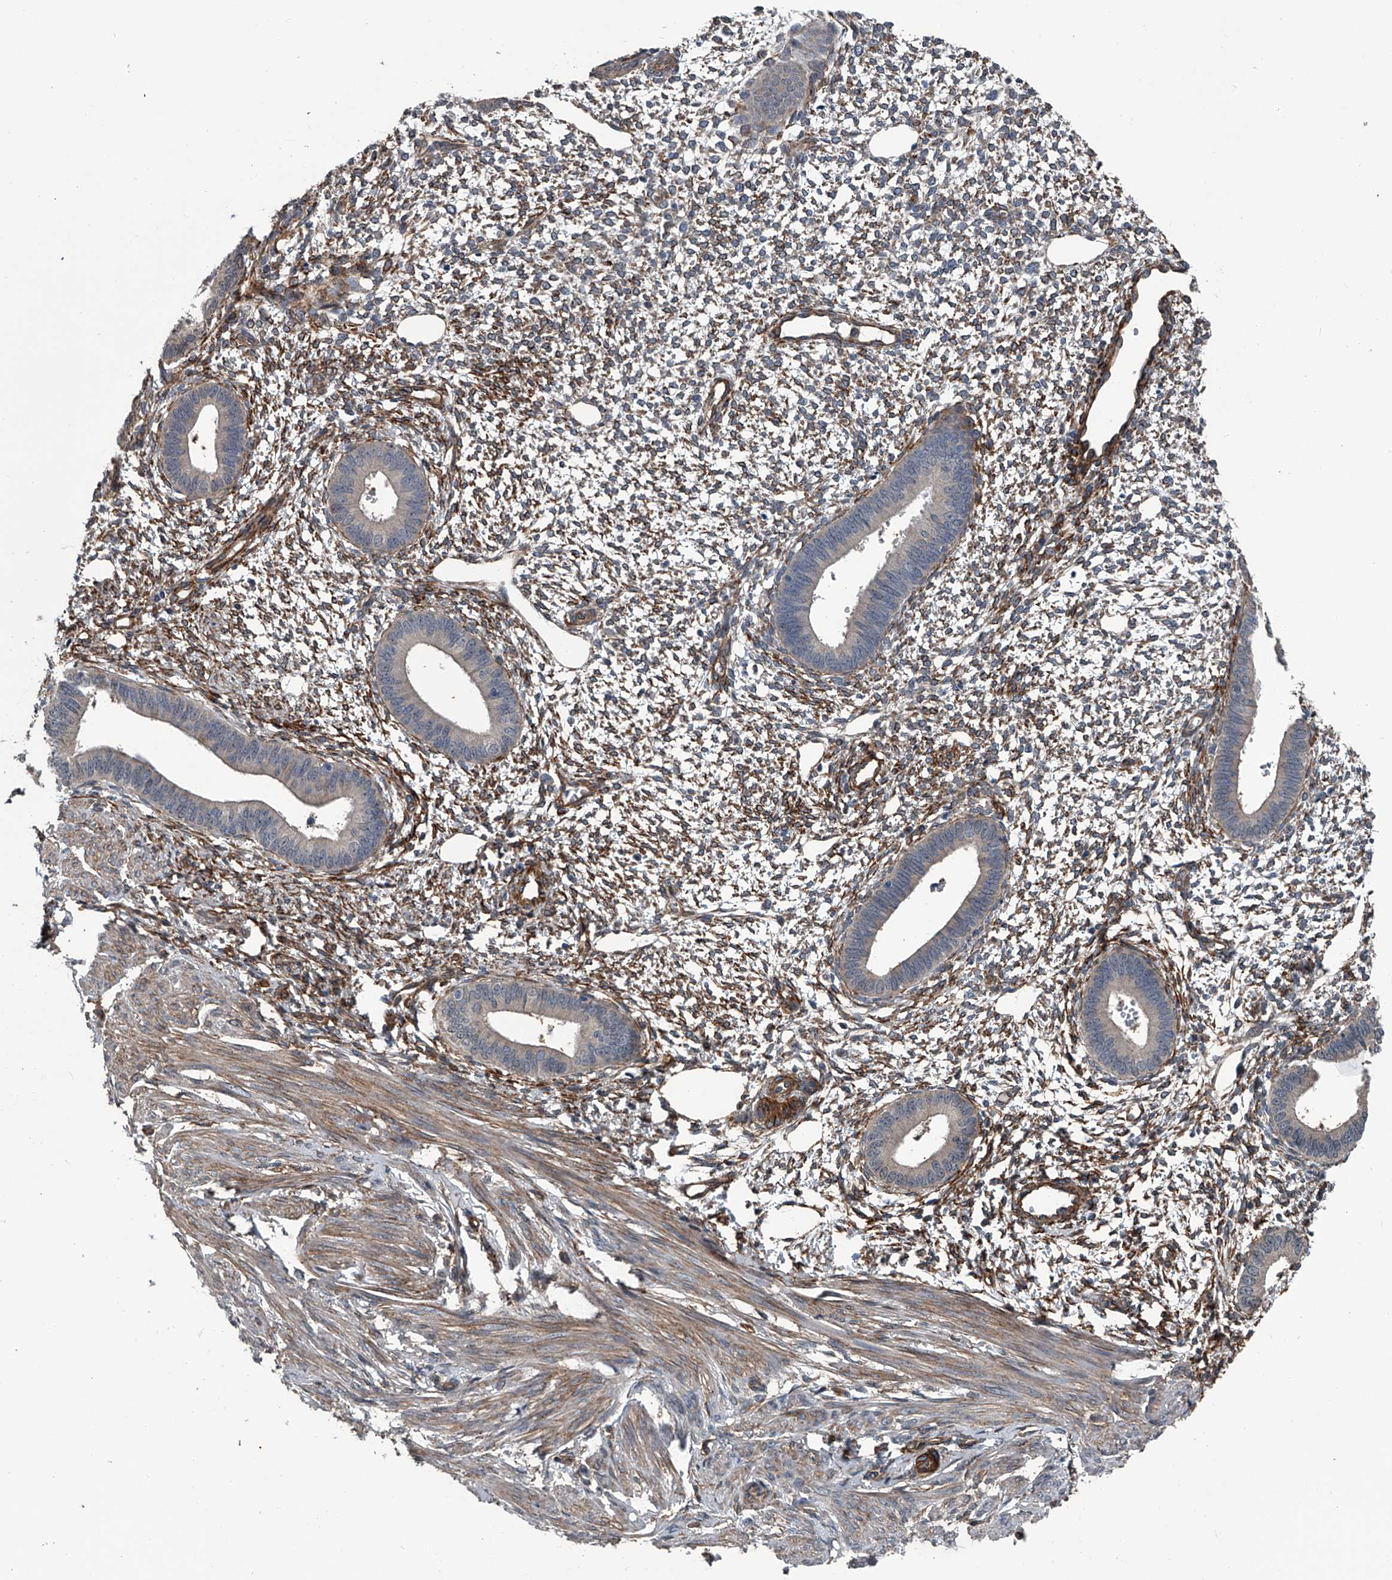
{"staining": {"intensity": "moderate", "quantity": "25%-75%", "location": "cytoplasmic/membranous"}, "tissue": "endometrium", "cell_type": "Cells in endometrial stroma", "image_type": "normal", "snomed": [{"axis": "morphology", "description": "Normal tissue, NOS"}, {"axis": "topography", "description": "Endometrium"}], "caption": "High-magnification brightfield microscopy of normal endometrium stained with DAB (3,3'-diaminobenzidine) (brown) and counterstained with hematoxylin (blue). cells in endometrial stroma exhibit moderate cytoplasmic/membranous expression is identified in about25%-75% of cells. The staining was performed using DAB to visualize the protein expression in brown, while the nuclei were stained in blue with hematoxylin (Magnification: 20x).", "gene": "LDLRAD2", "patient": {"sex": "female", "age": 46}}